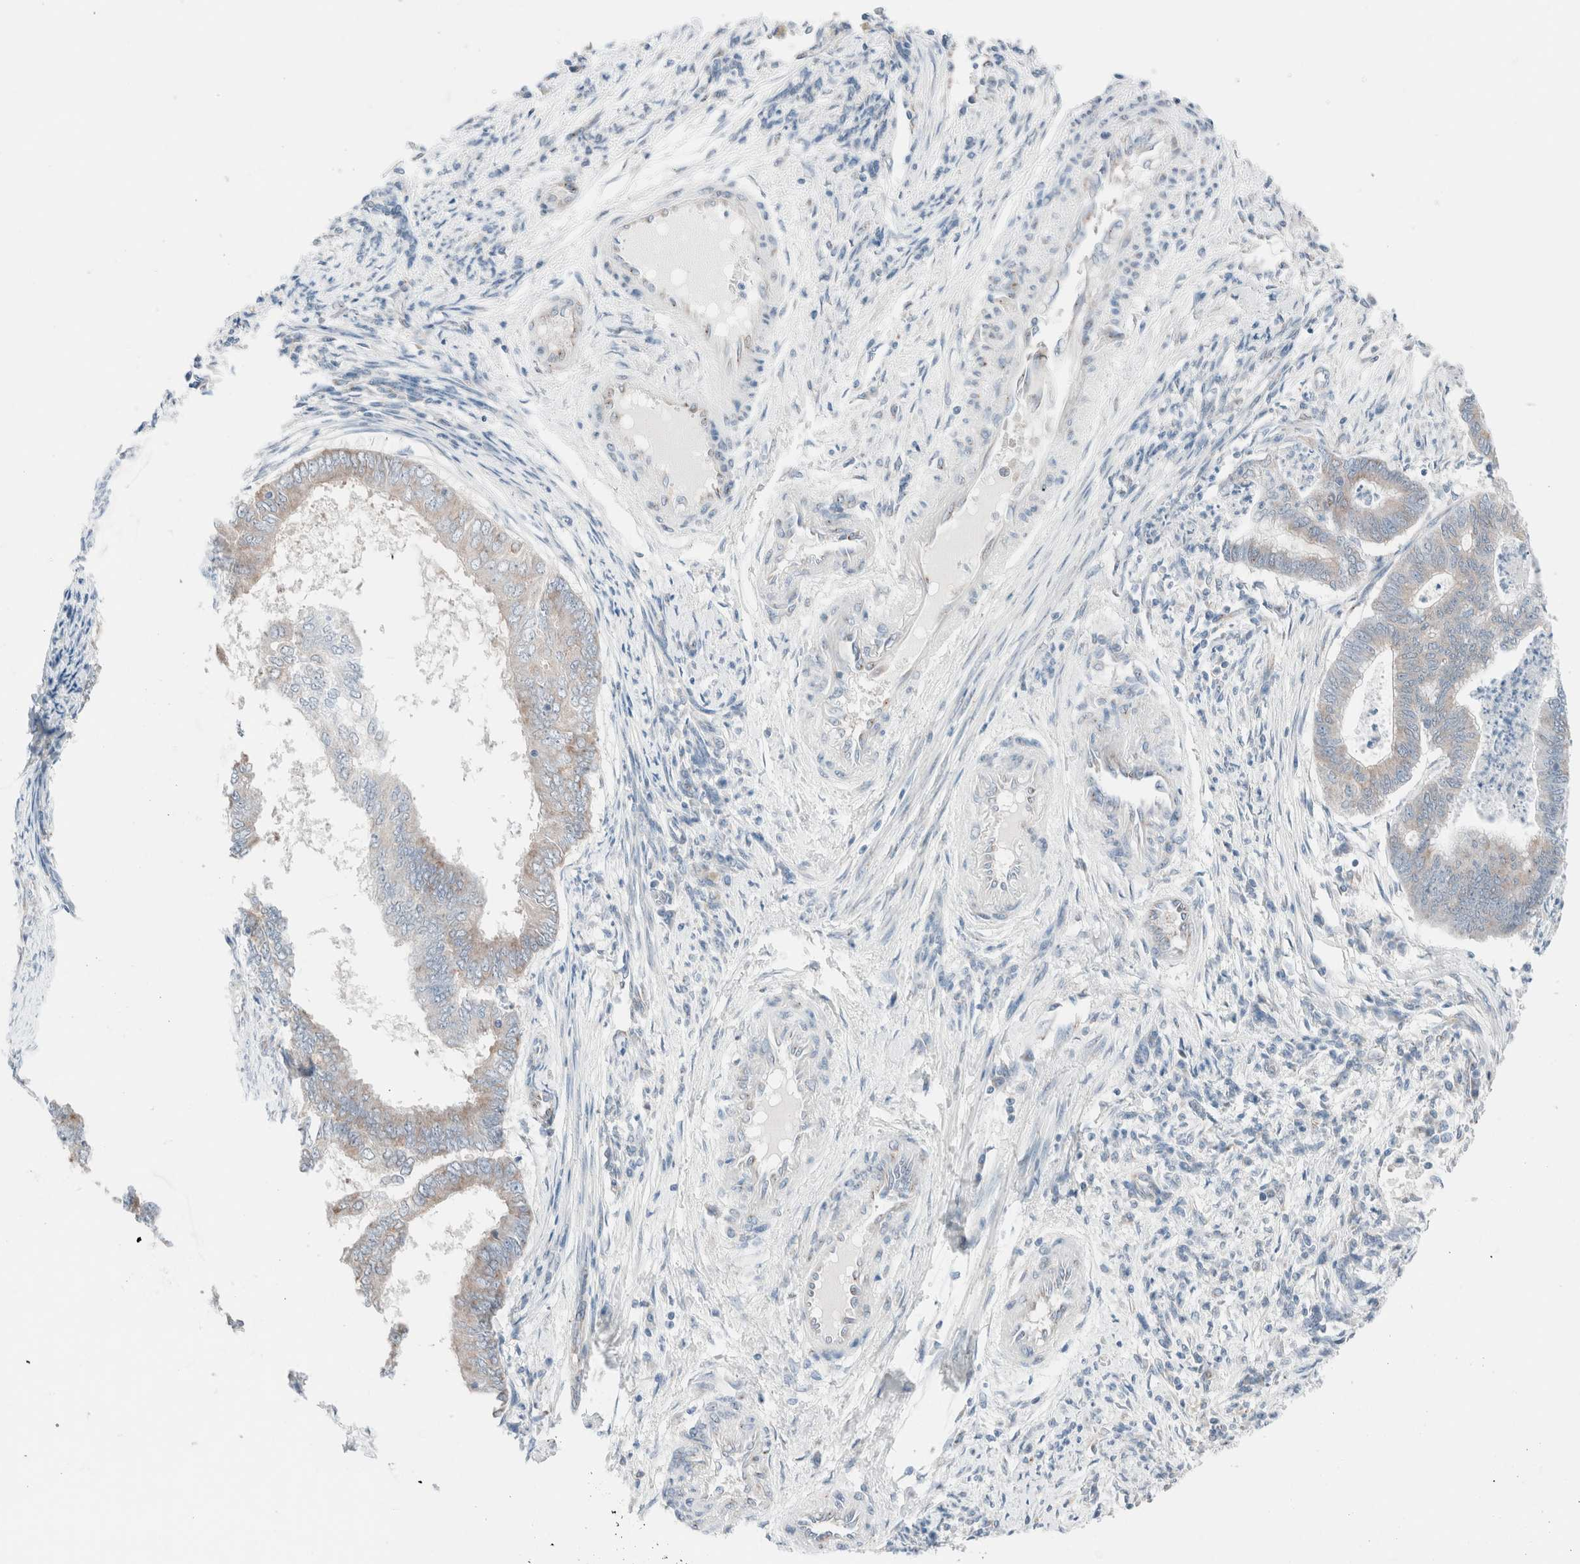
{"staining": {"intensity": "weak", "quantity": "25%-75%", "location": "cytoplasmic/membranous"}, "tissue": "endometrial cancer", "cell_type": "Tumor cells", "image_type": "cancer", "snomed": [{"axis": "morphology", "description": "Polyp, NOS"}, {"axis": "morphology", "description": "Adenocarcinoma, NOS"}, {"axis": "morphology", "description": "Adenoma, NOS"}, {"axis": "topography", "description": "Endometrium"}], "caption": "Weak cytoplasmic/membranous staining for a protein is identified in approximately 25%-75% of tumor cells of adenocarcinoma (endometrial) using immunohistochemistry.", "gene": "CASC3", "patient": {"sex": "female", "age": 79}}